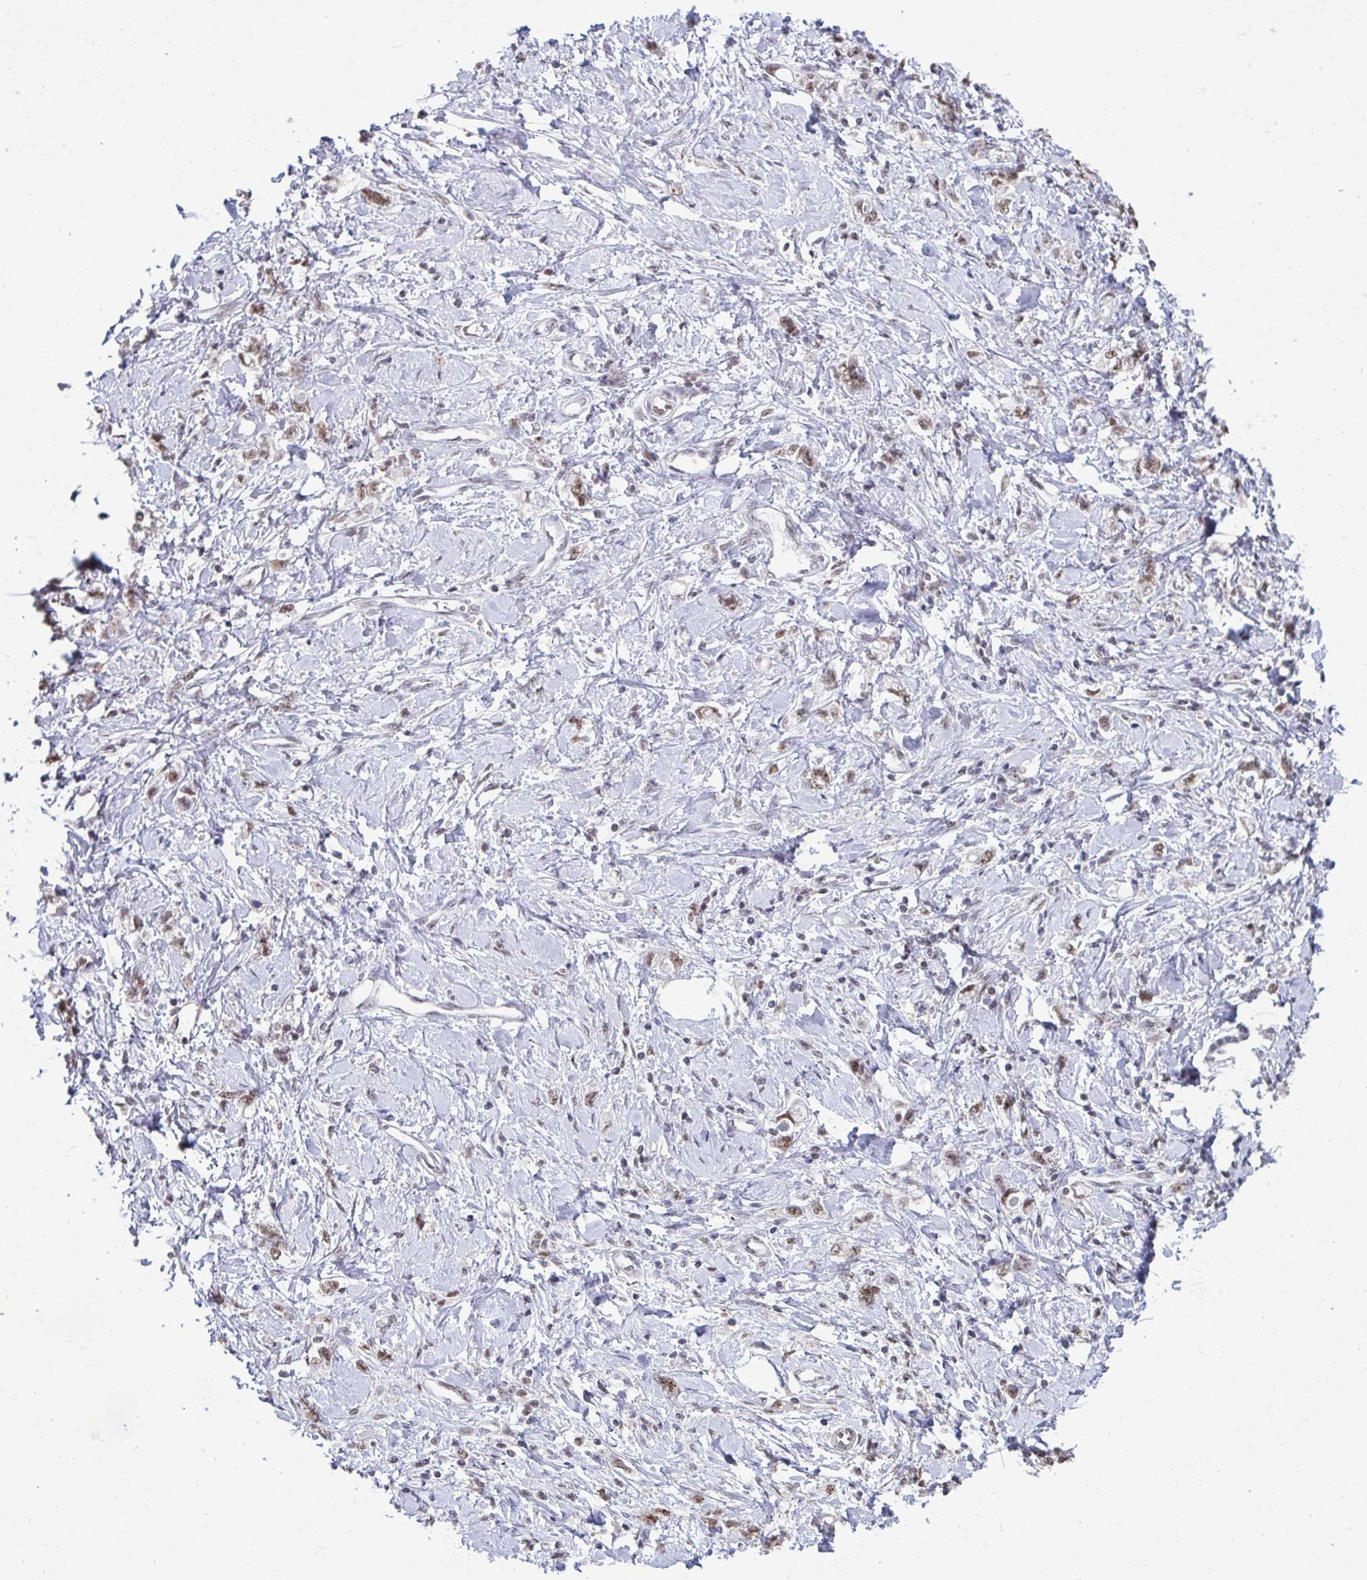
{"staining": {"intensity": "weak", "quantity": ">75%", "location": "nuclear"}, "tissue": "stomach cancer", "cell_type": "Tumor cells", "image_type": "cancer", "snomed": [{"axis": "morphology", "description": "Adenocarcinoma, NOS"}, {"axis": "topography", "description": "Stomach"}], "caption": "DAB (3,3'-diaminobenzidine) immunohistochemical staining of adenocarcinoma (stomach) demonstrates weak nuclear protein expression in about >75% of tumor cells.", "gene": "PUF60", "patient": {"sex": "female", "age": 76}}